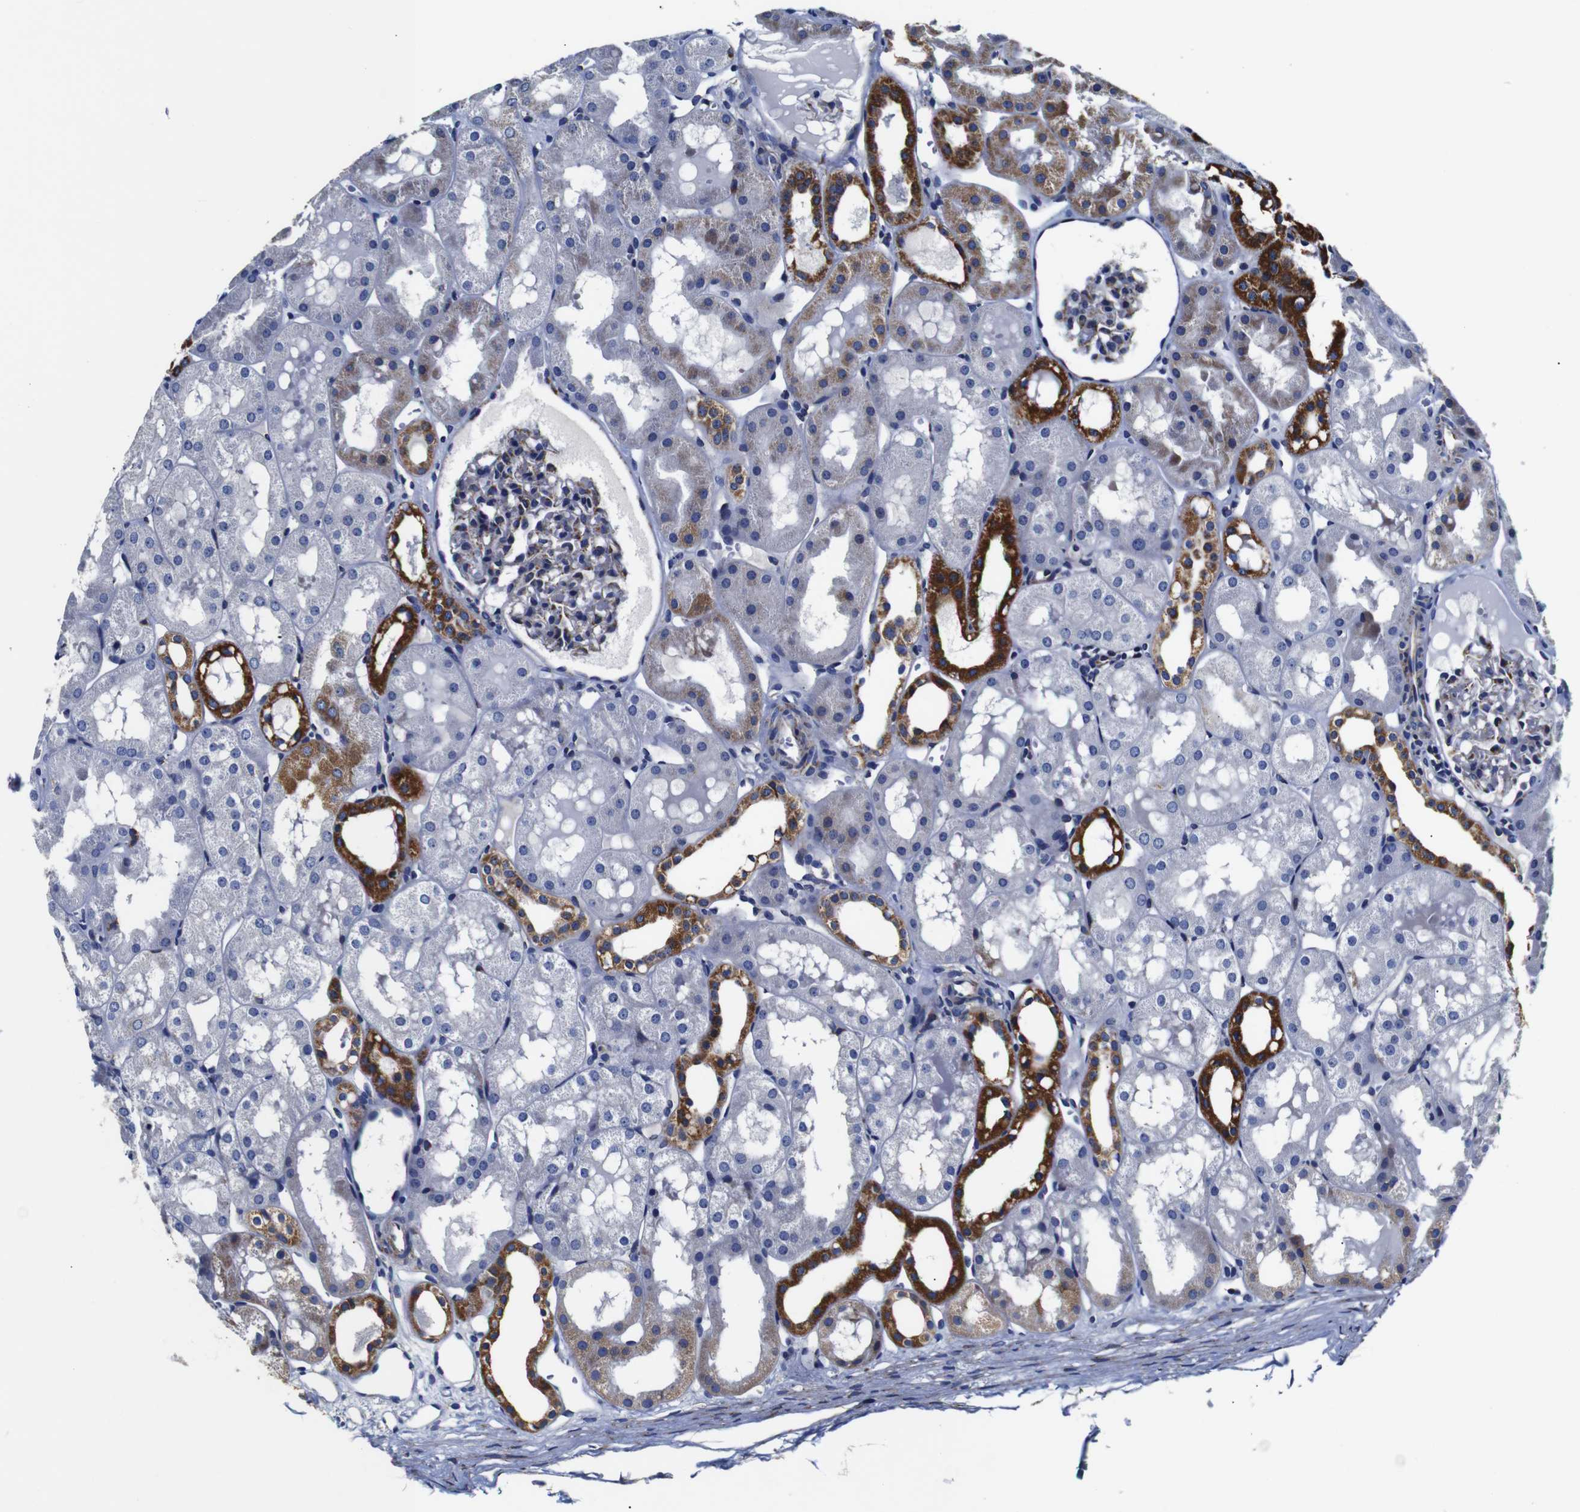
{"staining": {"intensity": "moderate", "quantity": "25%-75%", "location": "cytoplasmic/membranous"}, "tissue": "kidney", "cell_type": "Cells in glomeruli", "image_type": "normal", "snomed": [{"axis": "morphology", "description": "Normal tissue, NOS"}, {"axis": "topography", "description": "Kidney"}, {"axis": "topography", "description": "Urinary bladder"}], "caption": "Kidney stained with immunohistochemistry shows moderate cytoplasmic/membranous expression in about 25%-75% of cells in glomeruli. (DAB (3,3'-diaminobenzidine) IHC with brightfield microscopy, high magnification).", "gene": "FKBP9", "patient": {"sex": "male", "age": 16}}